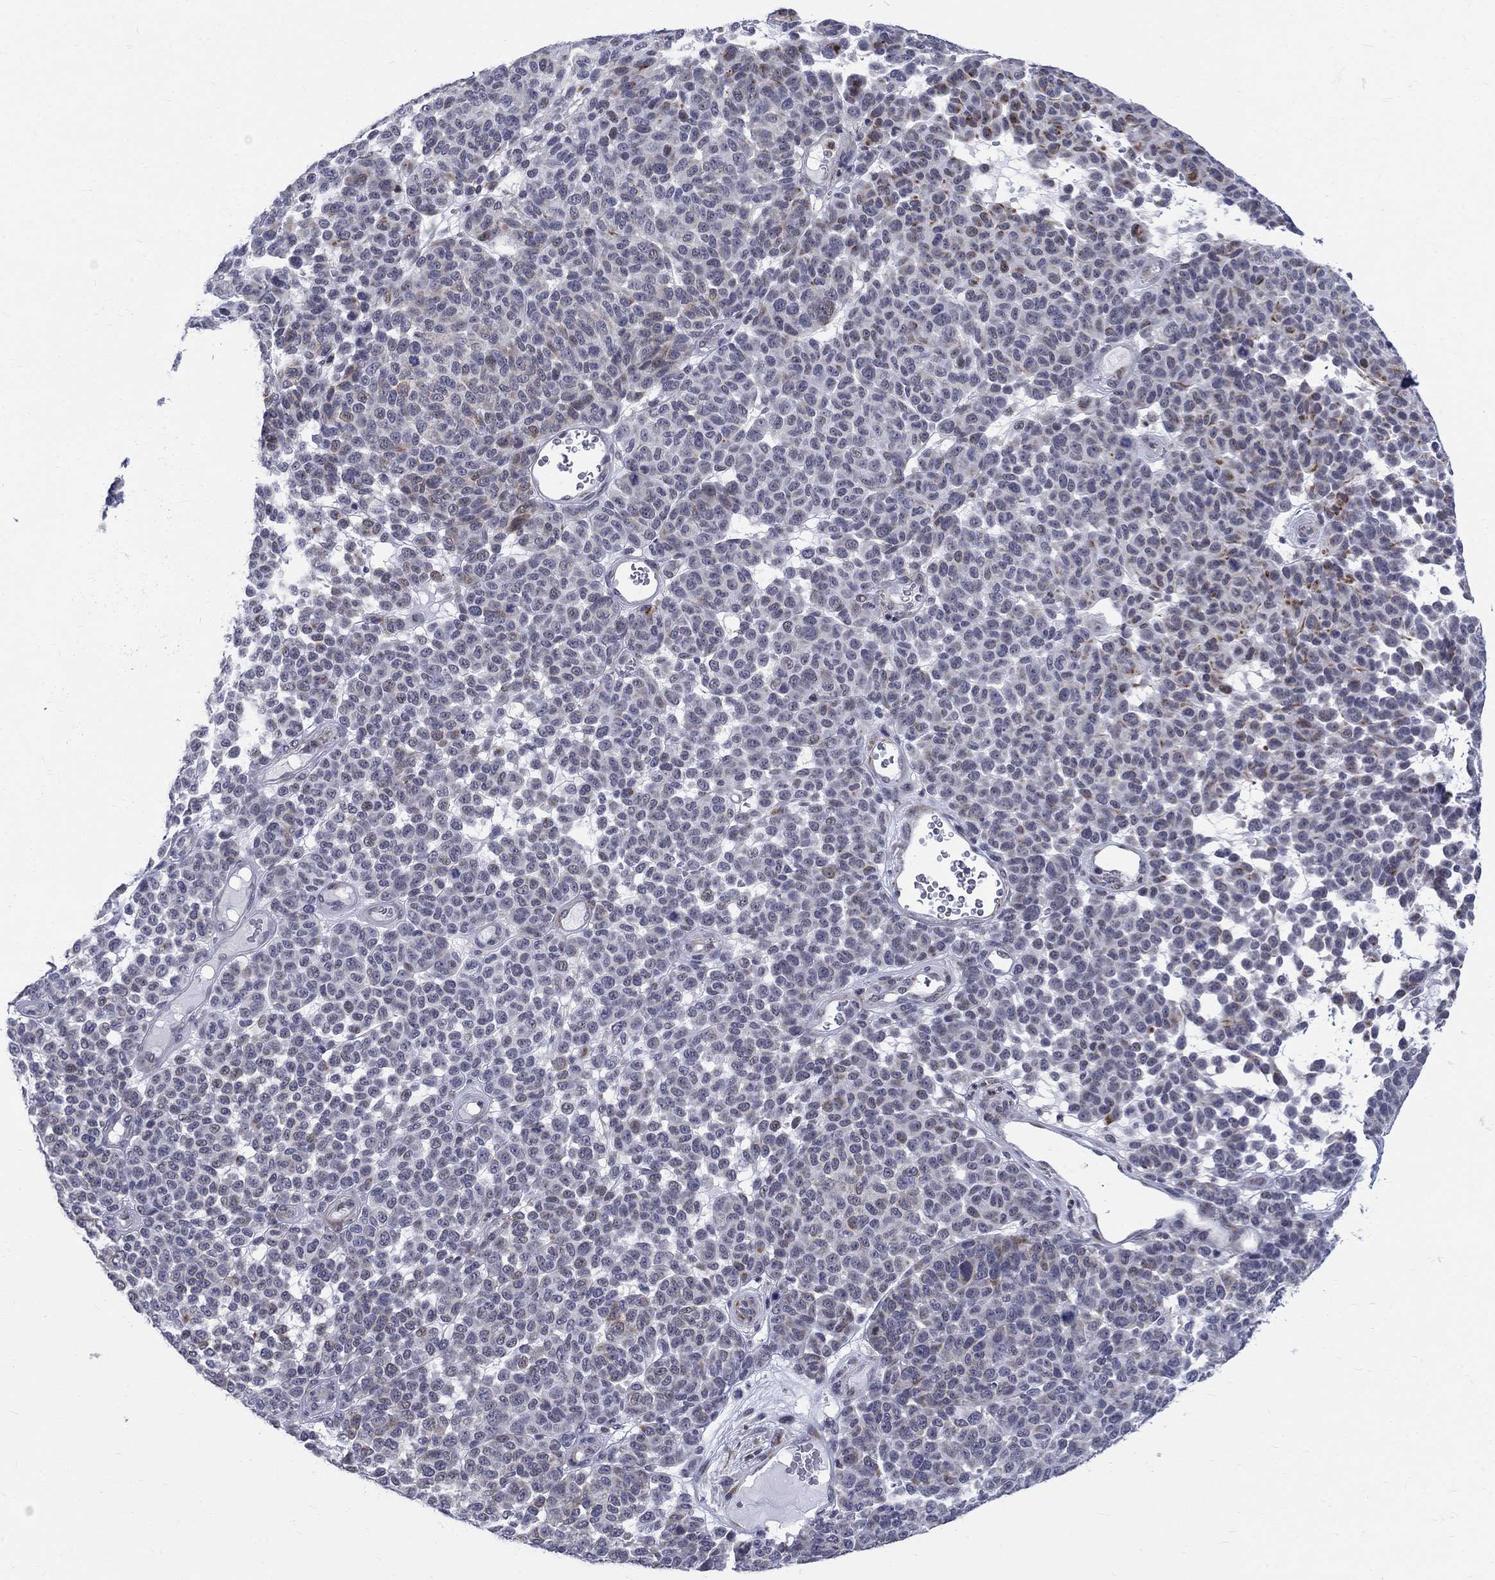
{"staining": {"intensity": "negative", "quantity": "none", "location": "none"}, "tissue": "melanoma", "cell_type": "Tumor cells", "image_type": "cancer", "snomed": [{"axis": "morphology", "description": "Malignant melanoma, NOS"}, {"axis": "topography", "description": "Skin"}], "caption": "Malignant melanoma was stained to show a protein in brown. There is no significant positivity in tumor cells.", "gene": "ST6GALNAC1", "patient": {"sex": "male", "age": 59}}